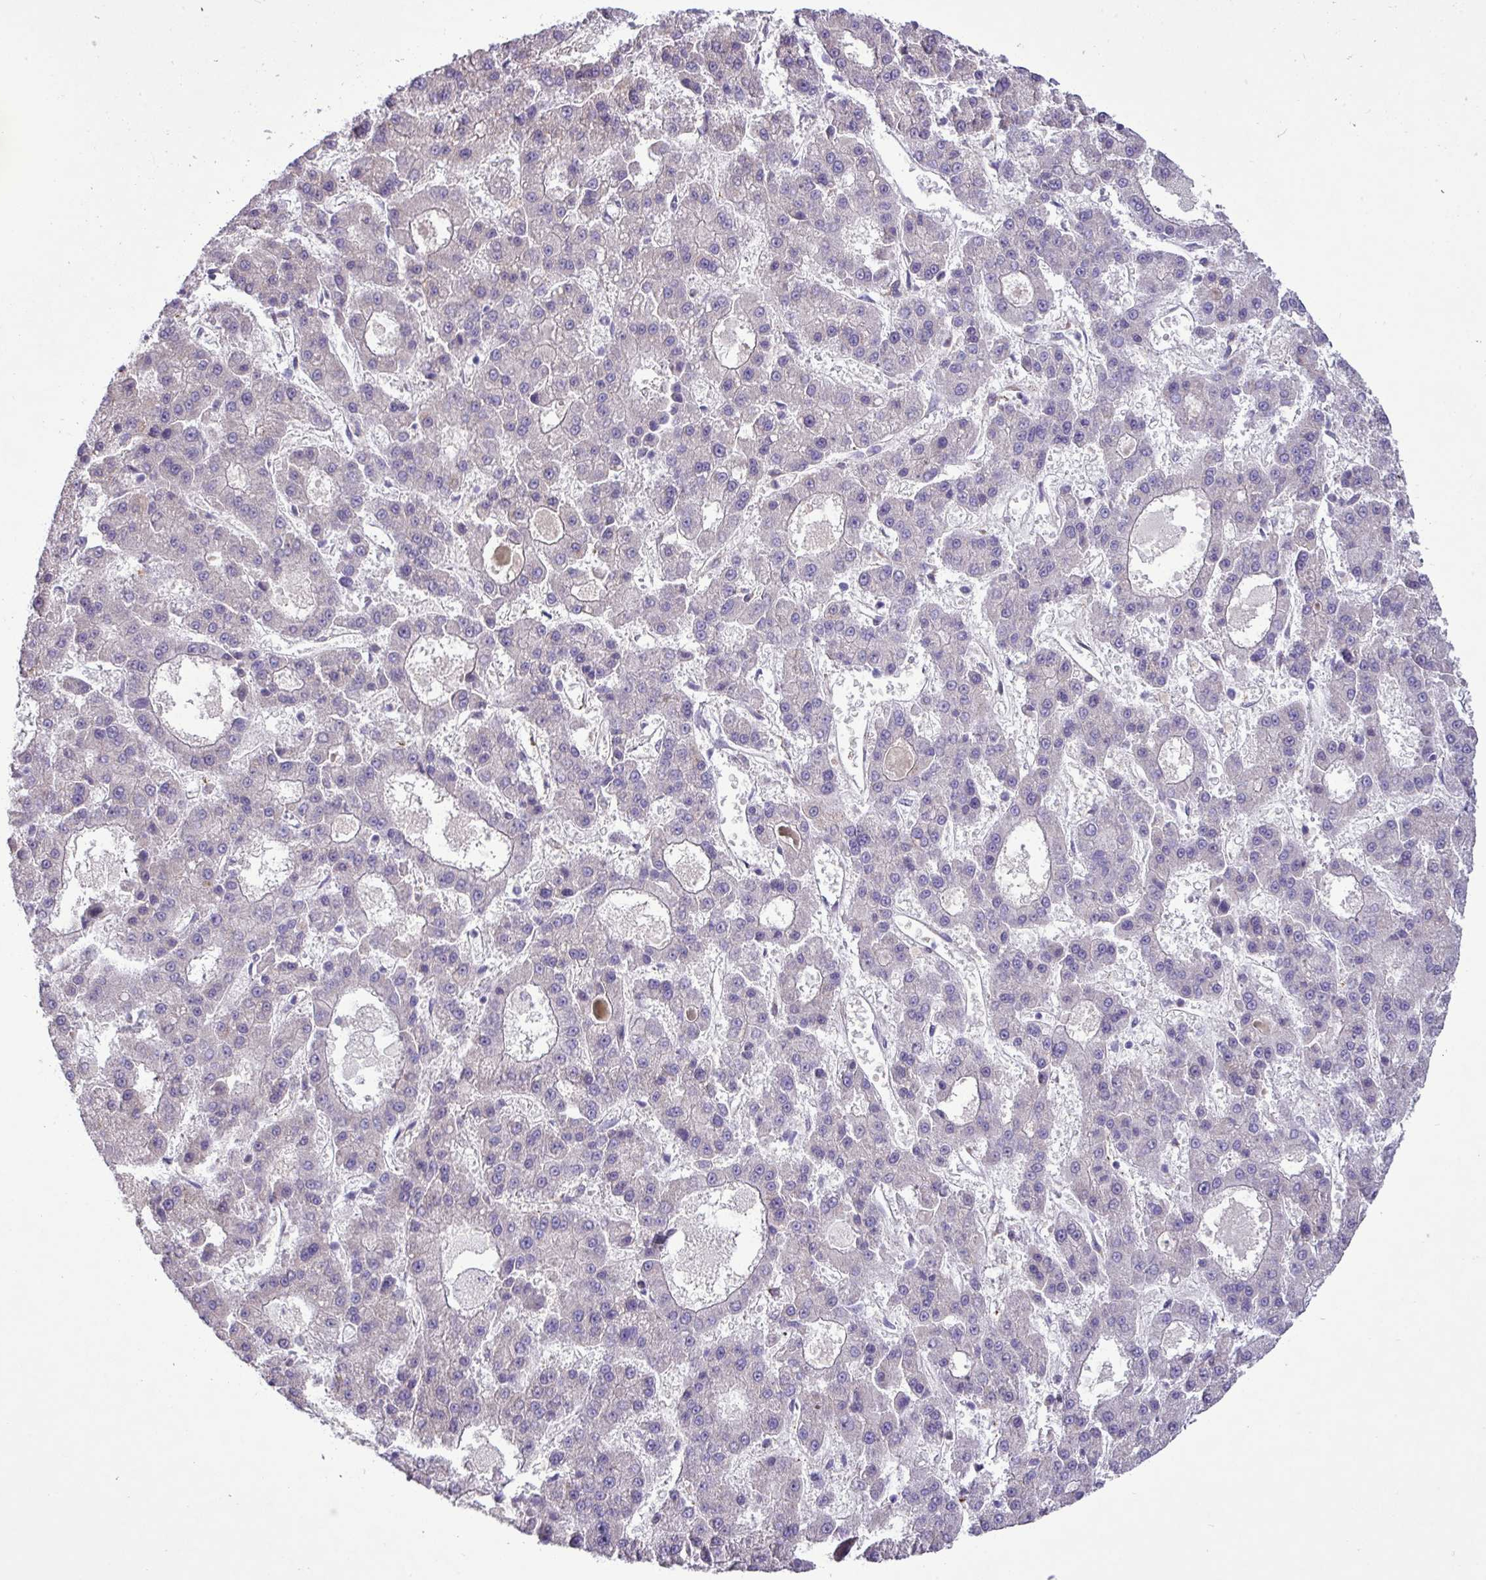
{"staining": {"intensity": "negative", "quantity": "none", "location": "none"}, "tissue": "liver cancer", "cell_type": "Tumor cells", "image_type": "cancer", "snomed": [{"axis": "morphology", "description": "Carcinoma, Hepatocellular, NOS"}, {"axis": "topography", "description": "Liver"}], "caption": "Protein analysis of liver cancer (hepatocellular carcinoma) reveals no significant staining in tumor cells. (DAB immunohistochemistry, high magnification).", "gene": "CD248", "patient": {"sex": "male", "age": 70}}